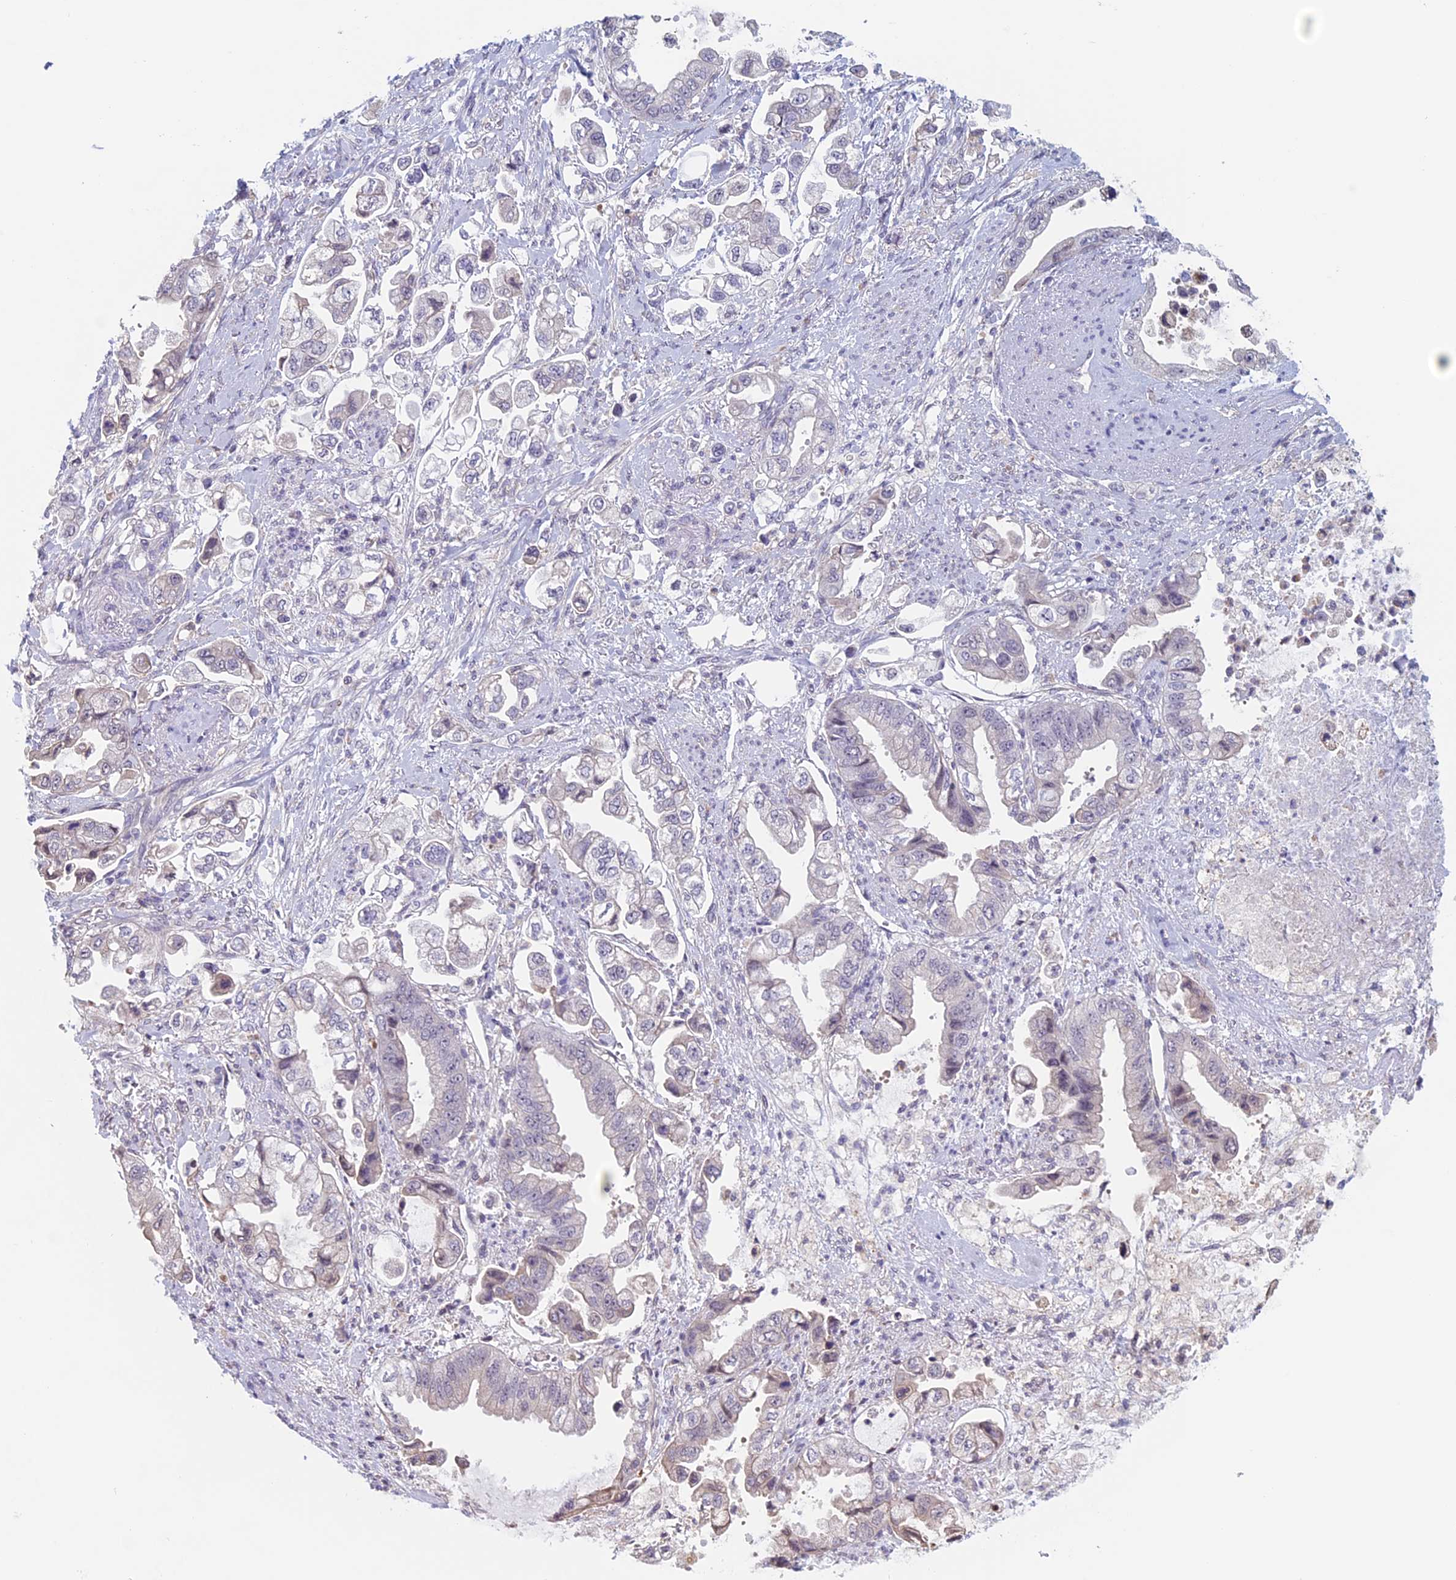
{"staining": {"intensity": "negative", "quantity": "none", "location": "none"}, "tissue": "stomach cancer", "cell_type": "Tumor cells", "image_type": "cancer", "snomed": [{"axis": "morphology", "description": "Adenocarcinoma, NOS"}, {"axis": "topography", "description": "Stomach"}], "caption": "IHC histopathology image of neoplastic tissue: human stomach cancer (adenocarcinoma) stained with DAB (3,3'-diaminobenzidine) demonstrates no significant protein expression in tumor cells.", "gene": "SLC1A6", "patient": {"sex": "male", "age": 62}}